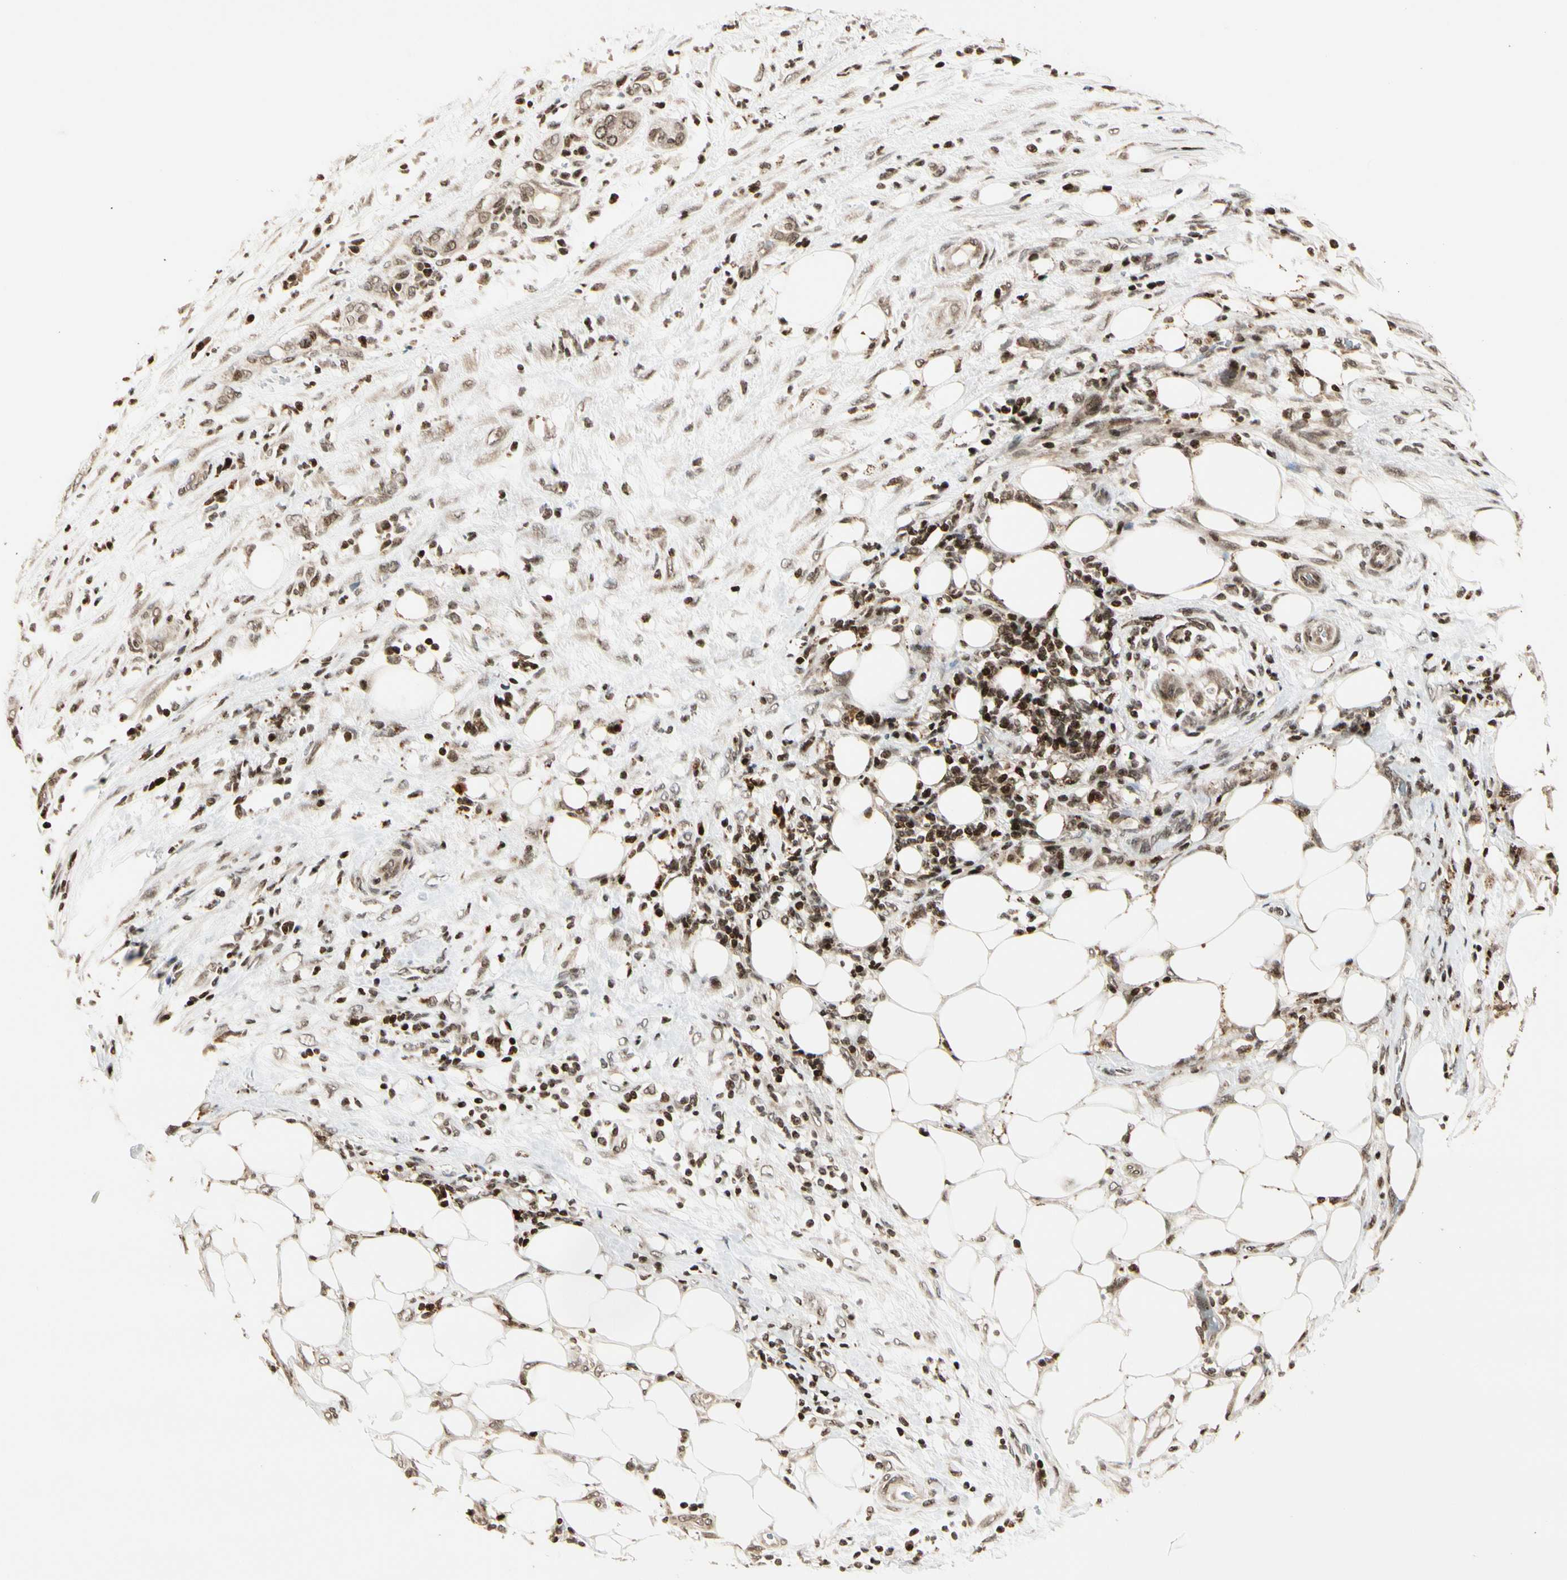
{"staining": {"intensity": "weak", "quantity": ">75%", "location": "nuclear"}, "tissue": "pancreatic cancer", "cell_type": "Tumor cells", "image_type": "cancer", "snomed": [{"axis": "morphology", "description": "Adenocarcinoma, NOS"}, {"axis": "topography", "description": "Pancreas"}], "caption": "A brown stain highlights weak nuclear positivity of a protein in pancreatic adenocarcinoma tumor cells. Immunohistochemistry (ihc) stains the protein of interest in brown and the nuclei are stained blue.", "gene": "TSHZ3", "patient": {"sex": "female", "age": 78}}